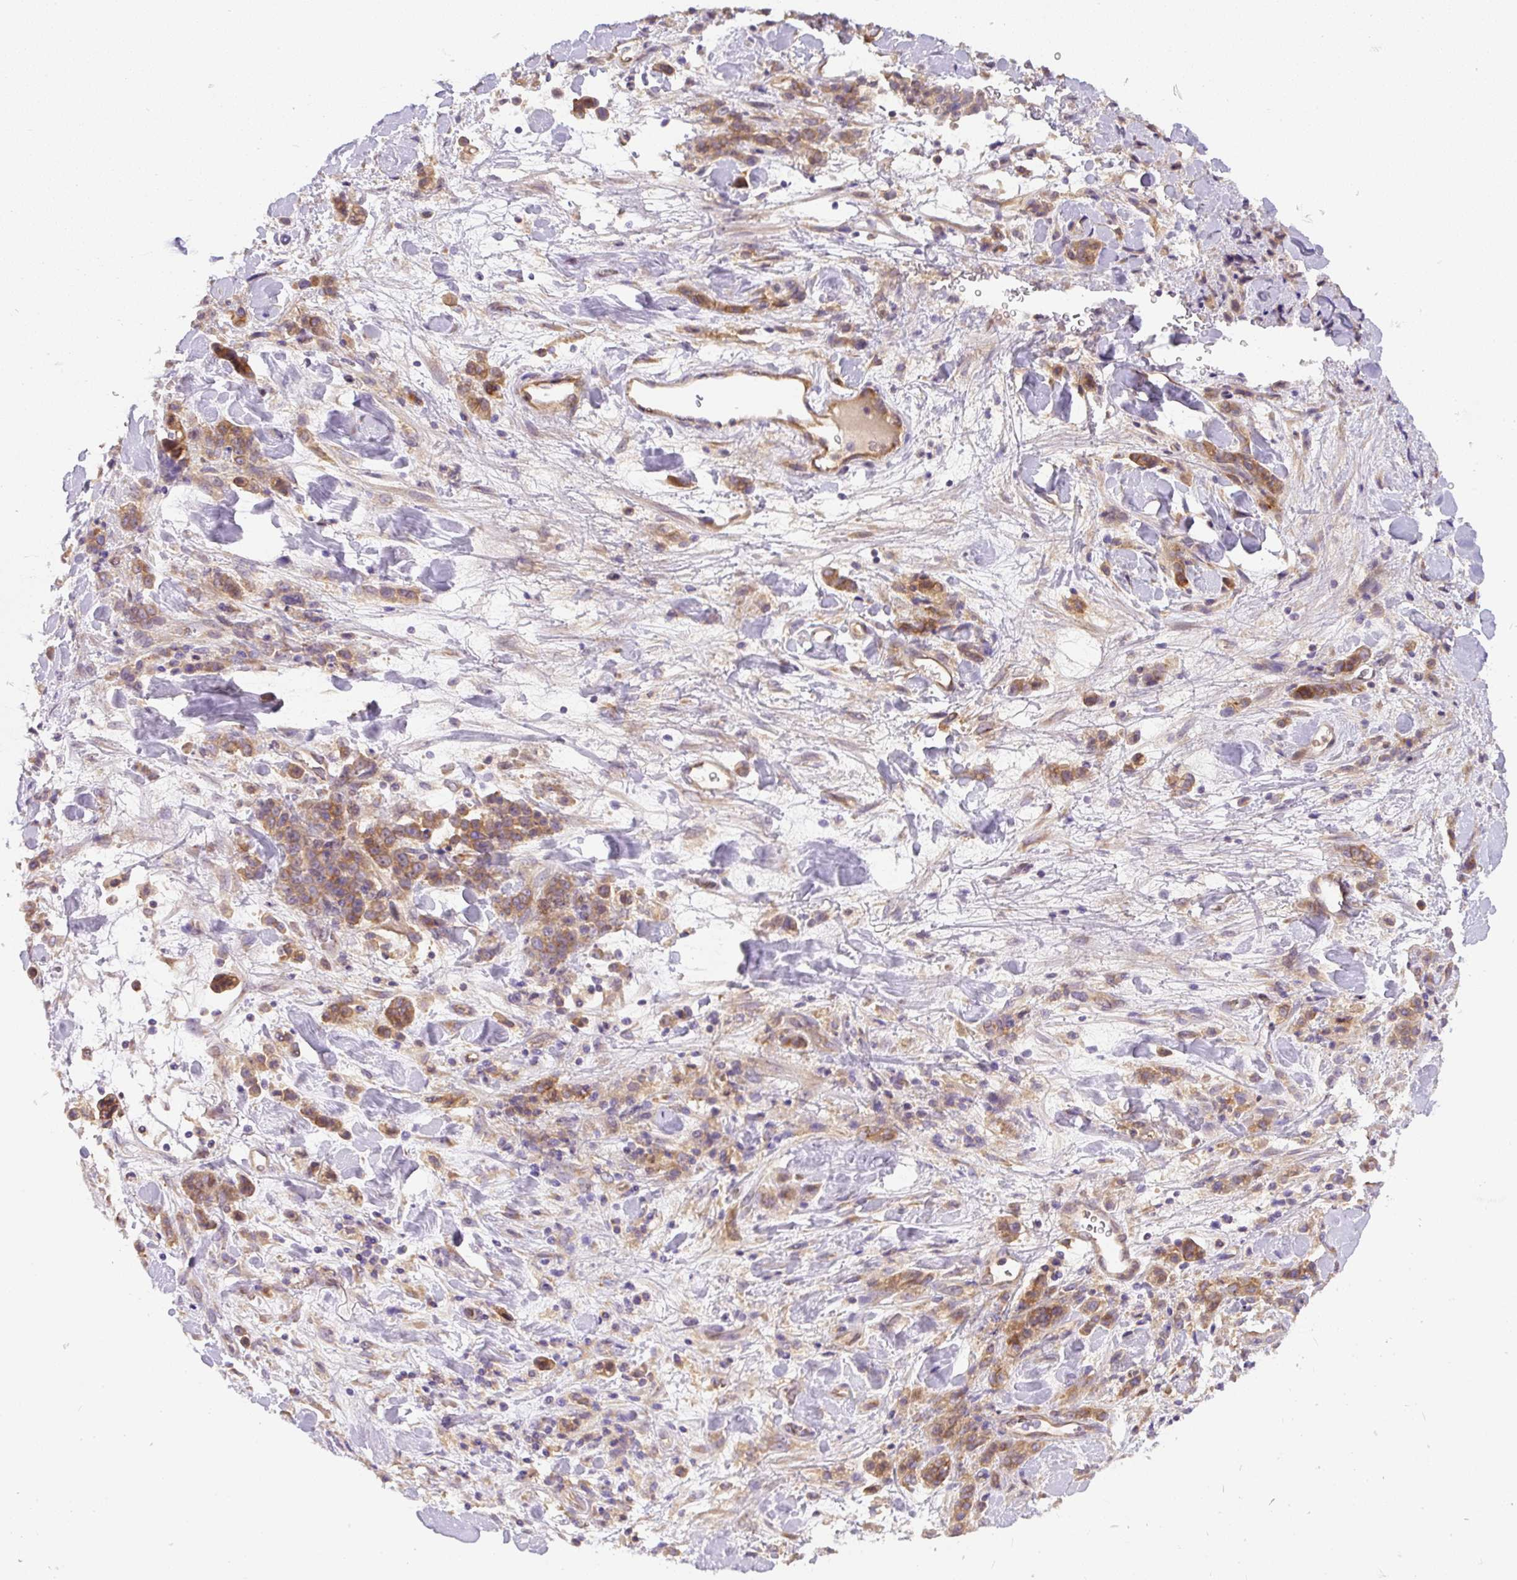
{"staining": {"intensity": "moderate", "quantity": ">75%", "location": "cytoplasmic/membranous"}, "tissue": "stomach cancer", "cell_type": "Tumor cells", "image_type": "cancer", "snomed": [{"axis": "morphology", "description": "Normal tissue, NOS"}, {"axis": "morphology", "description": "Adenocarcinoma, NOS"}, {"axis": "topography", "description": "Stomach"}], "caption": "DAB immunohistochemical staining of human stomach cancer (adenocarcinoma) exhibits moderate cytoplasmic/membranous protein expression in approximately >75% of tumor cells. The protein of interest is stained brown, and the nuclei are stained in blue (DAB (3,3'-diaminobenzidine) IHC with brightfield microscopy, high magnification).", "gene": "DAPK1", "patient": {"sex": "male", "age": 82}}